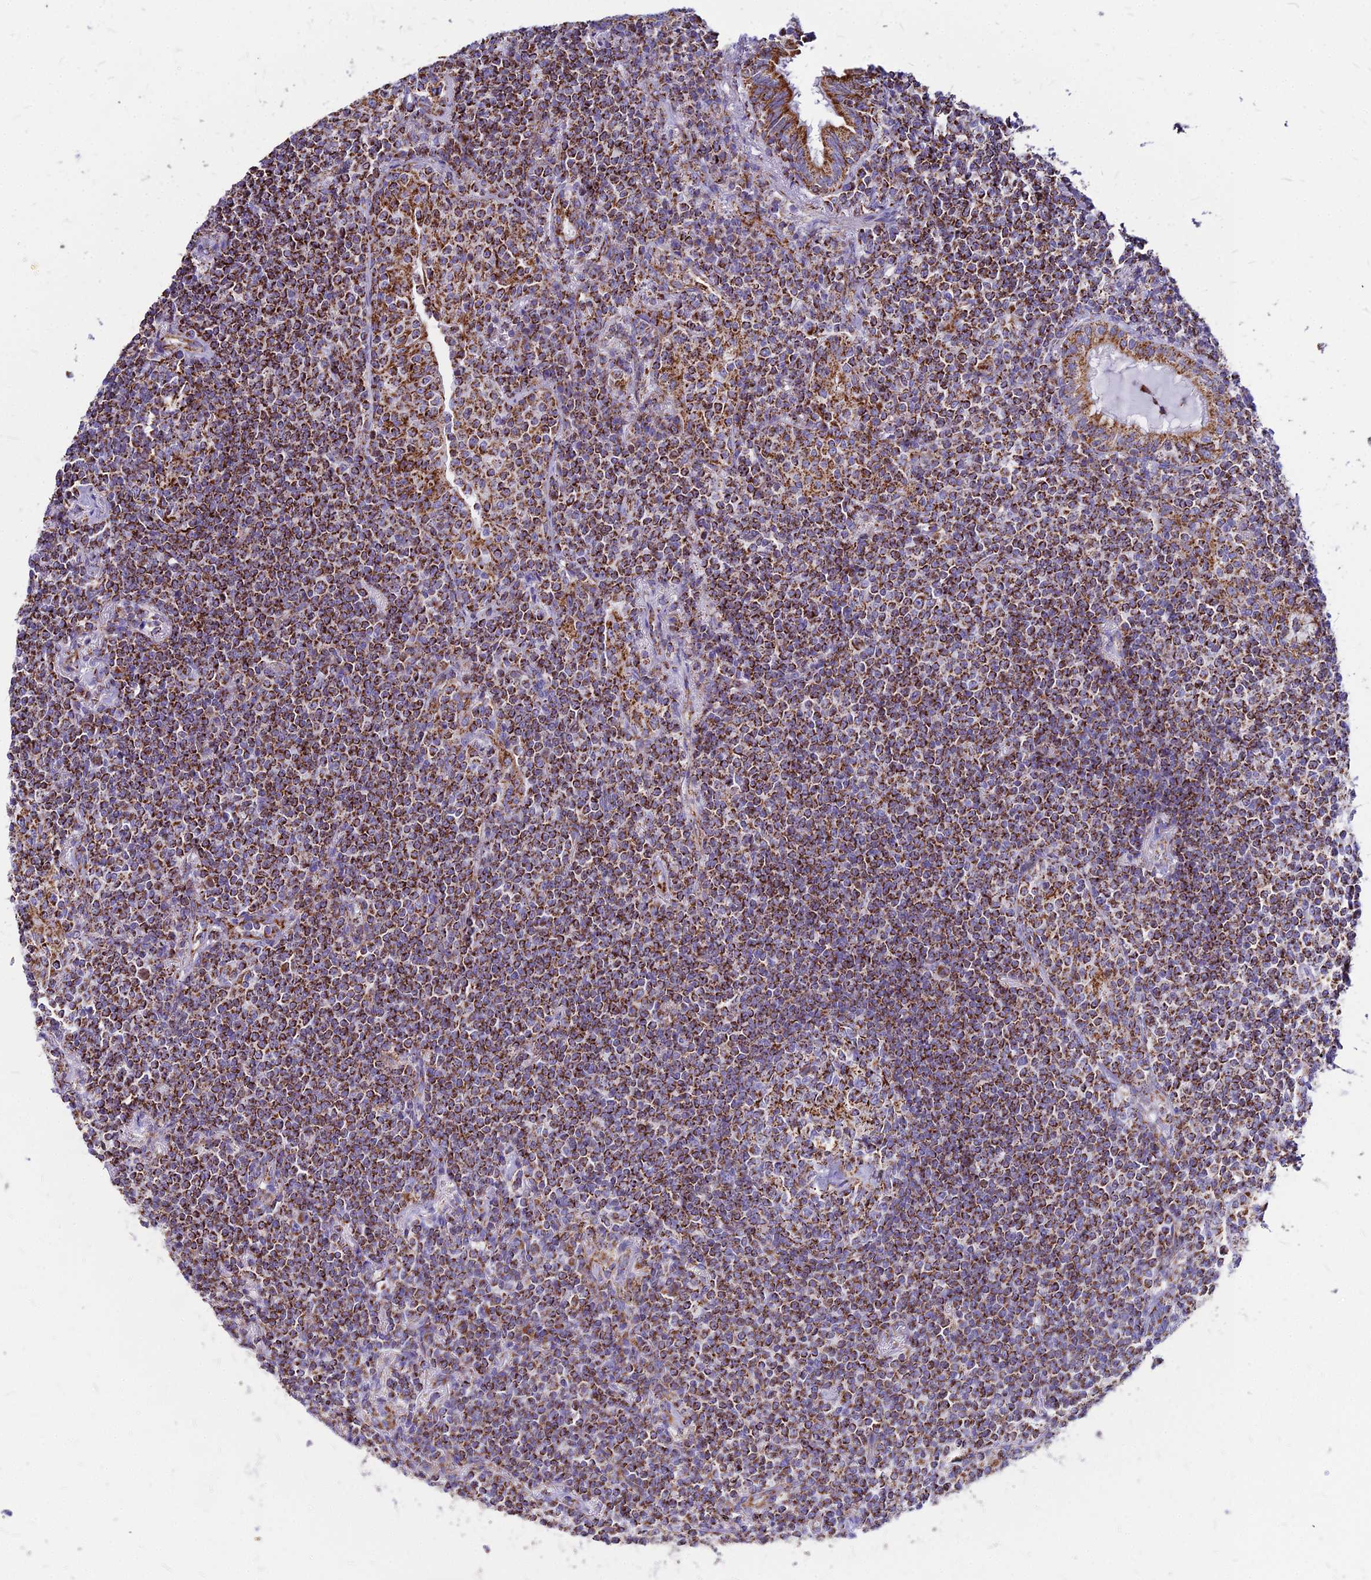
{"staining": {"intensity": "strong", "quantity": ">75%", "location": "cytoplasmic/membranous"}, "tissue": "lymphoma", "cell_type": "Tumor cells", "image_type": "cancer", "snomed": [{"axis": "morphology", "description": "Malignant lymphoma, non-Hodgkin's type, Low grade"}, {"axis": "topography", "description": "Lung"}], "caption": "Immunohistochemistry (IHC) of malignant lymphoma, non-Hodgkin's type (low-grade) exhibits high levels of strong cytoplasmic/membranous positivity in about >75% of tumor cells.", "gene": "DLD", "patient": {"sex": "female", "age": 71}}